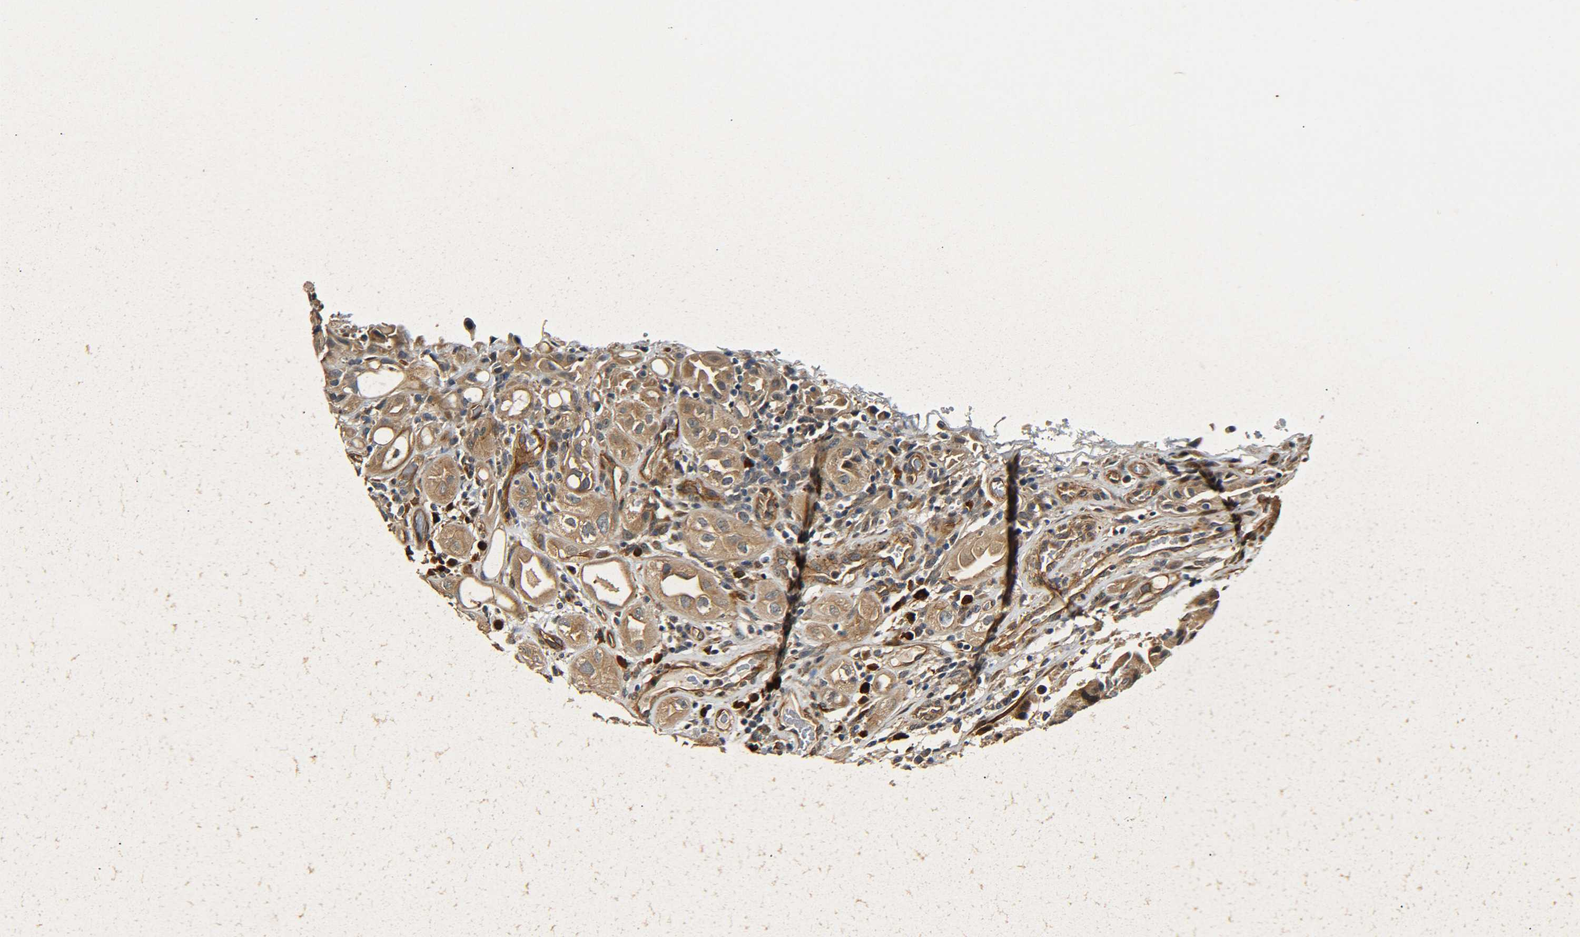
{"staining": {"intensity": "moderate", "quantity": ">75%", "location": "cytoplasmic/membranous"}, "tissue": "urothelial cancer", "cell_type": "Tumor cells", "image_type": "cancer", "snomed": [{"axis": "morphology", "description": "Urothelial carcinoma, High grade"}, {"axis": "topography", "description": "Urinary bladder"}], "caption": "About >75% of tumor cells in urothelial cancer reveal moderate cytoplasmic/membranous protein staining as visualized by brown immunohistochemical staining.", "gene": "MEIS1", "patient": {"sex": "female", "age": 64}}